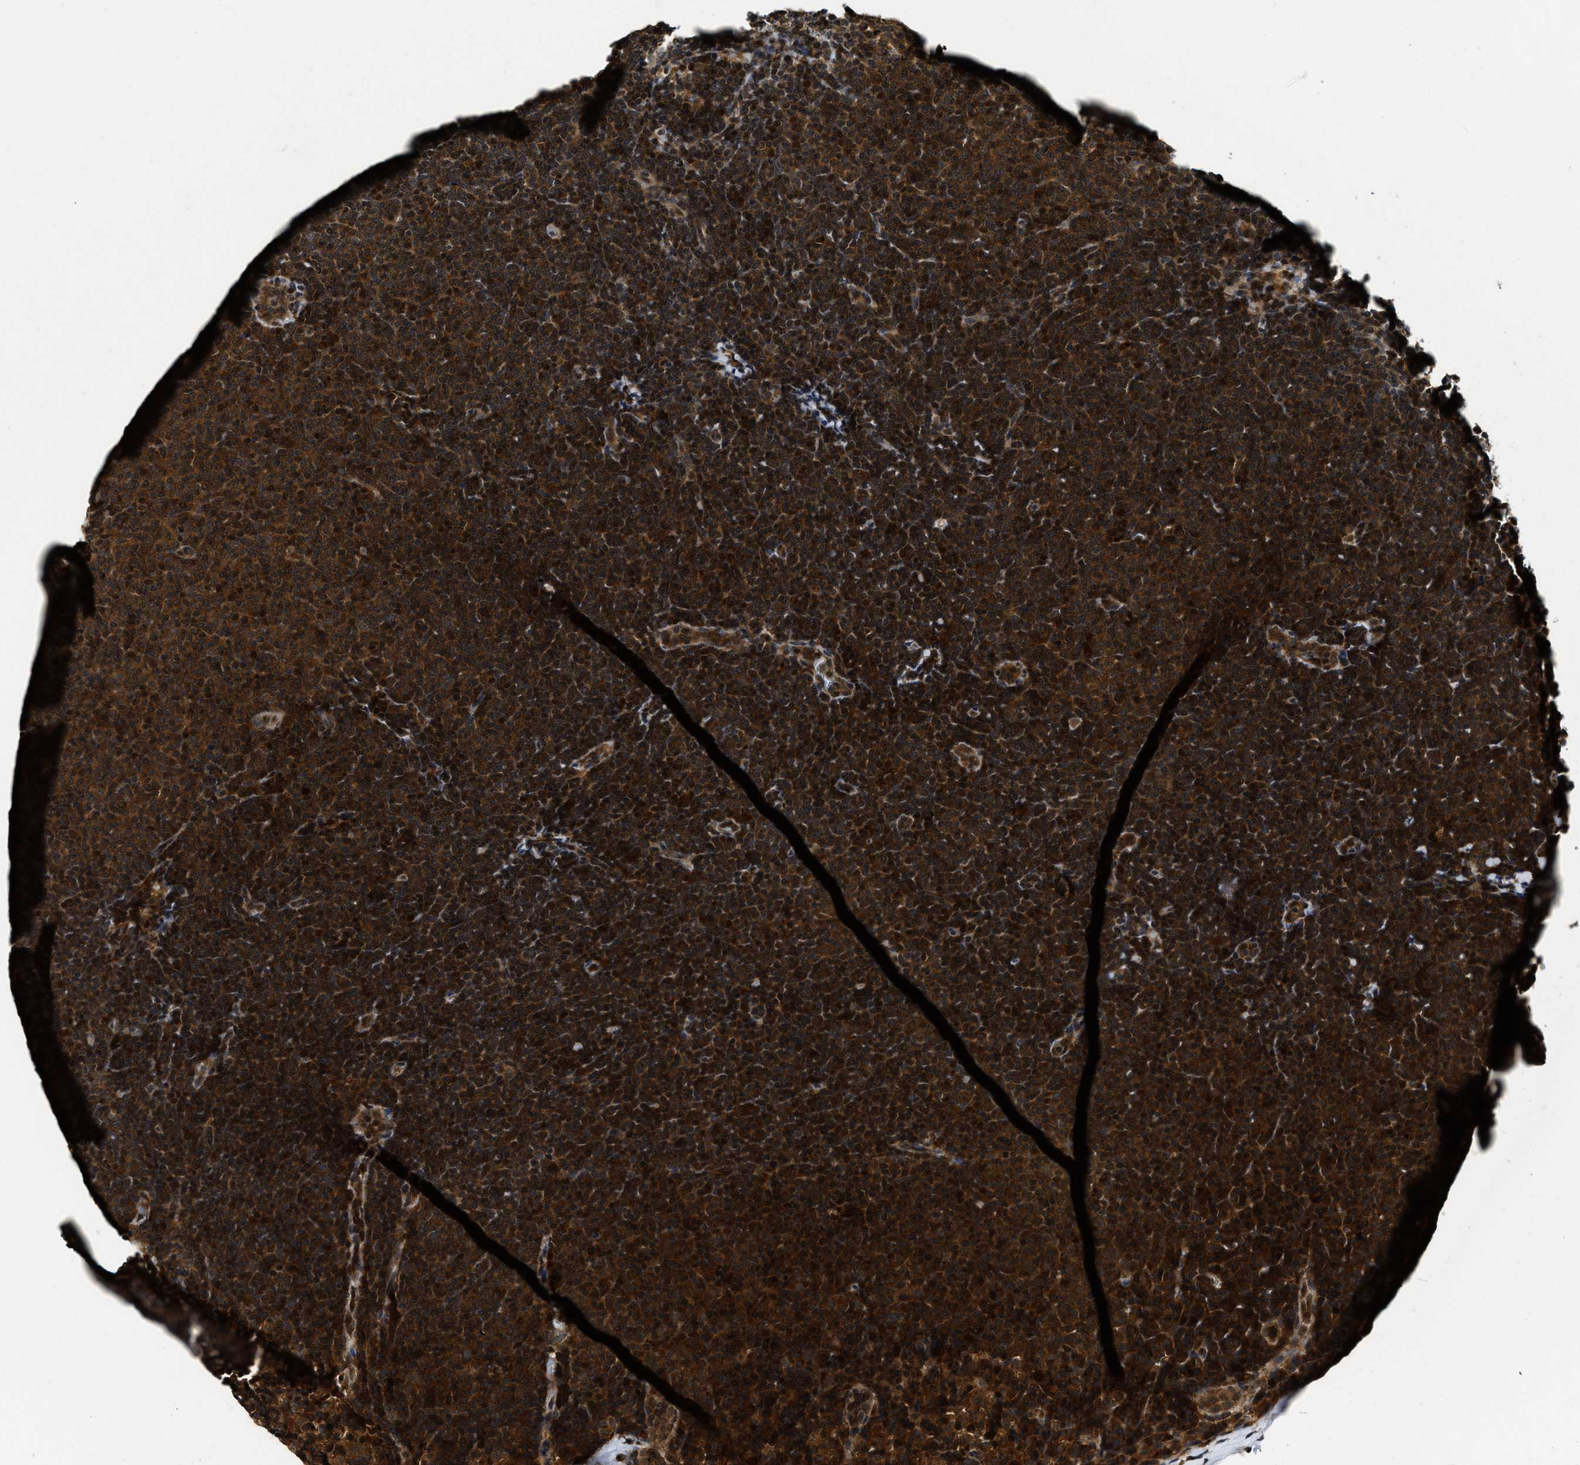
{"staining": {"intensity": "strong", "quantity": ">75%", "location": "cytoplasmic/membranous"}, "tissue": "lymphoma", "cell_type": "Tumor cells", "image_type": "cancer", "snomed": [{"axis": "morphology", "description": "Malignant lymphoma, non-Hodgkin's type, Low grade"}, {"axis": "topography", "description": "Lymph node"}], "caption": "Immunohistochemical staining of human malignant lymphoma, non-Hodgkin's type (low-grade) reveals high levels of strong cytoplasmic/membranous protein staining in about >75% of tumor cells. The staining was performed using DAB (3,3'-diaminobenzidine), with brown indicating positive protein expression. Nuclei are stained blue with hematoxylin.", "gene": "ADSL", "patient": {"sex": "female", "age": 53}}